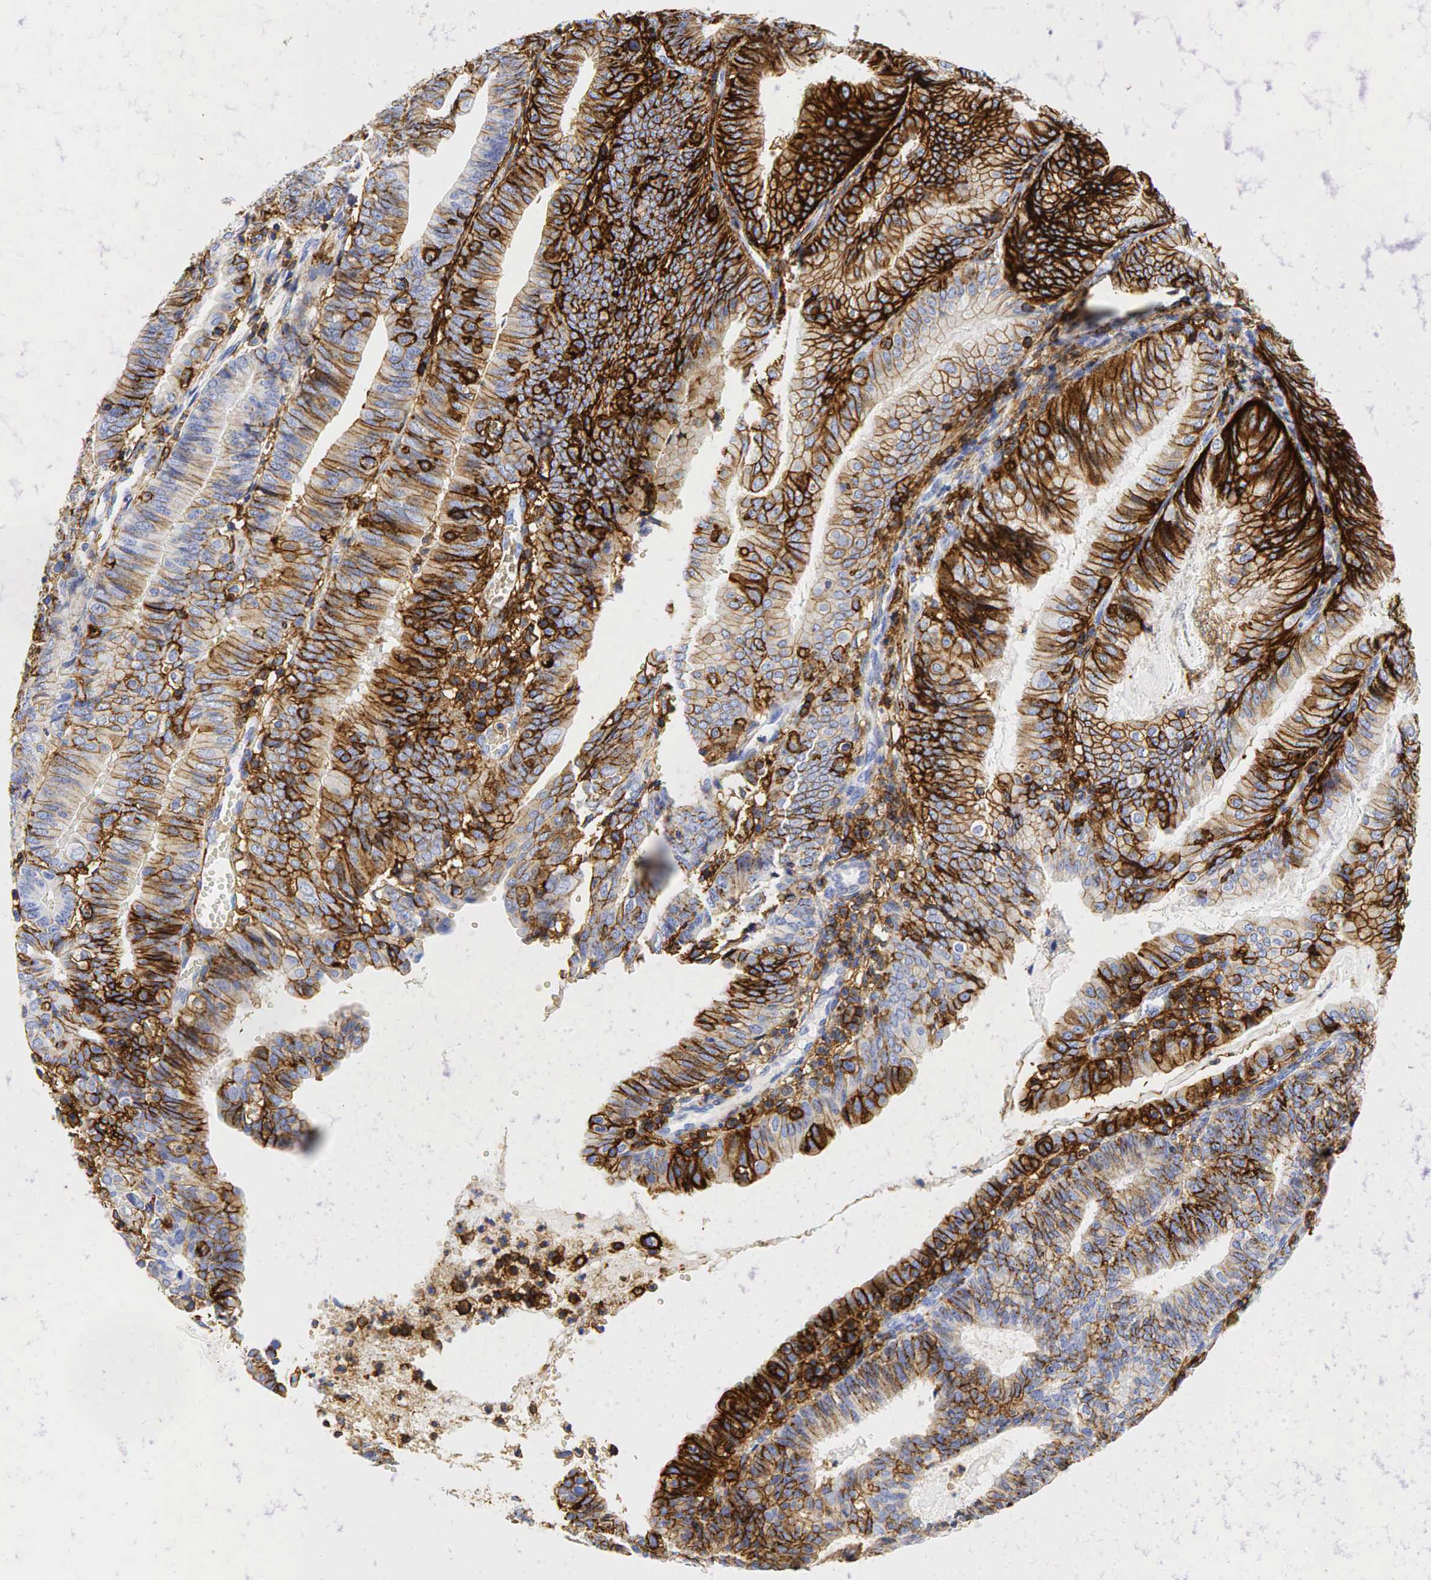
{"staining": {"intensity": "moderate", "quantity": "25%-75%", "location": "cytoplasmic/membranous"}, "tissue": "endometrial cancer", "cell_type": "Tumor cells", "image_type": "cancer", "snomed": [{"axis": "morphology", "description": "Adenocarcinoma, NOS"}, {"axis": "topography", "description": "Endometrium"}], "caption": "A brown stain highlights moderate cytoplasmic/membranous staining of a protein in human endometrial adenocarcinoma tumor cells.", "gene": "CD44", "patient": {"sex": "female", "age": 66}}